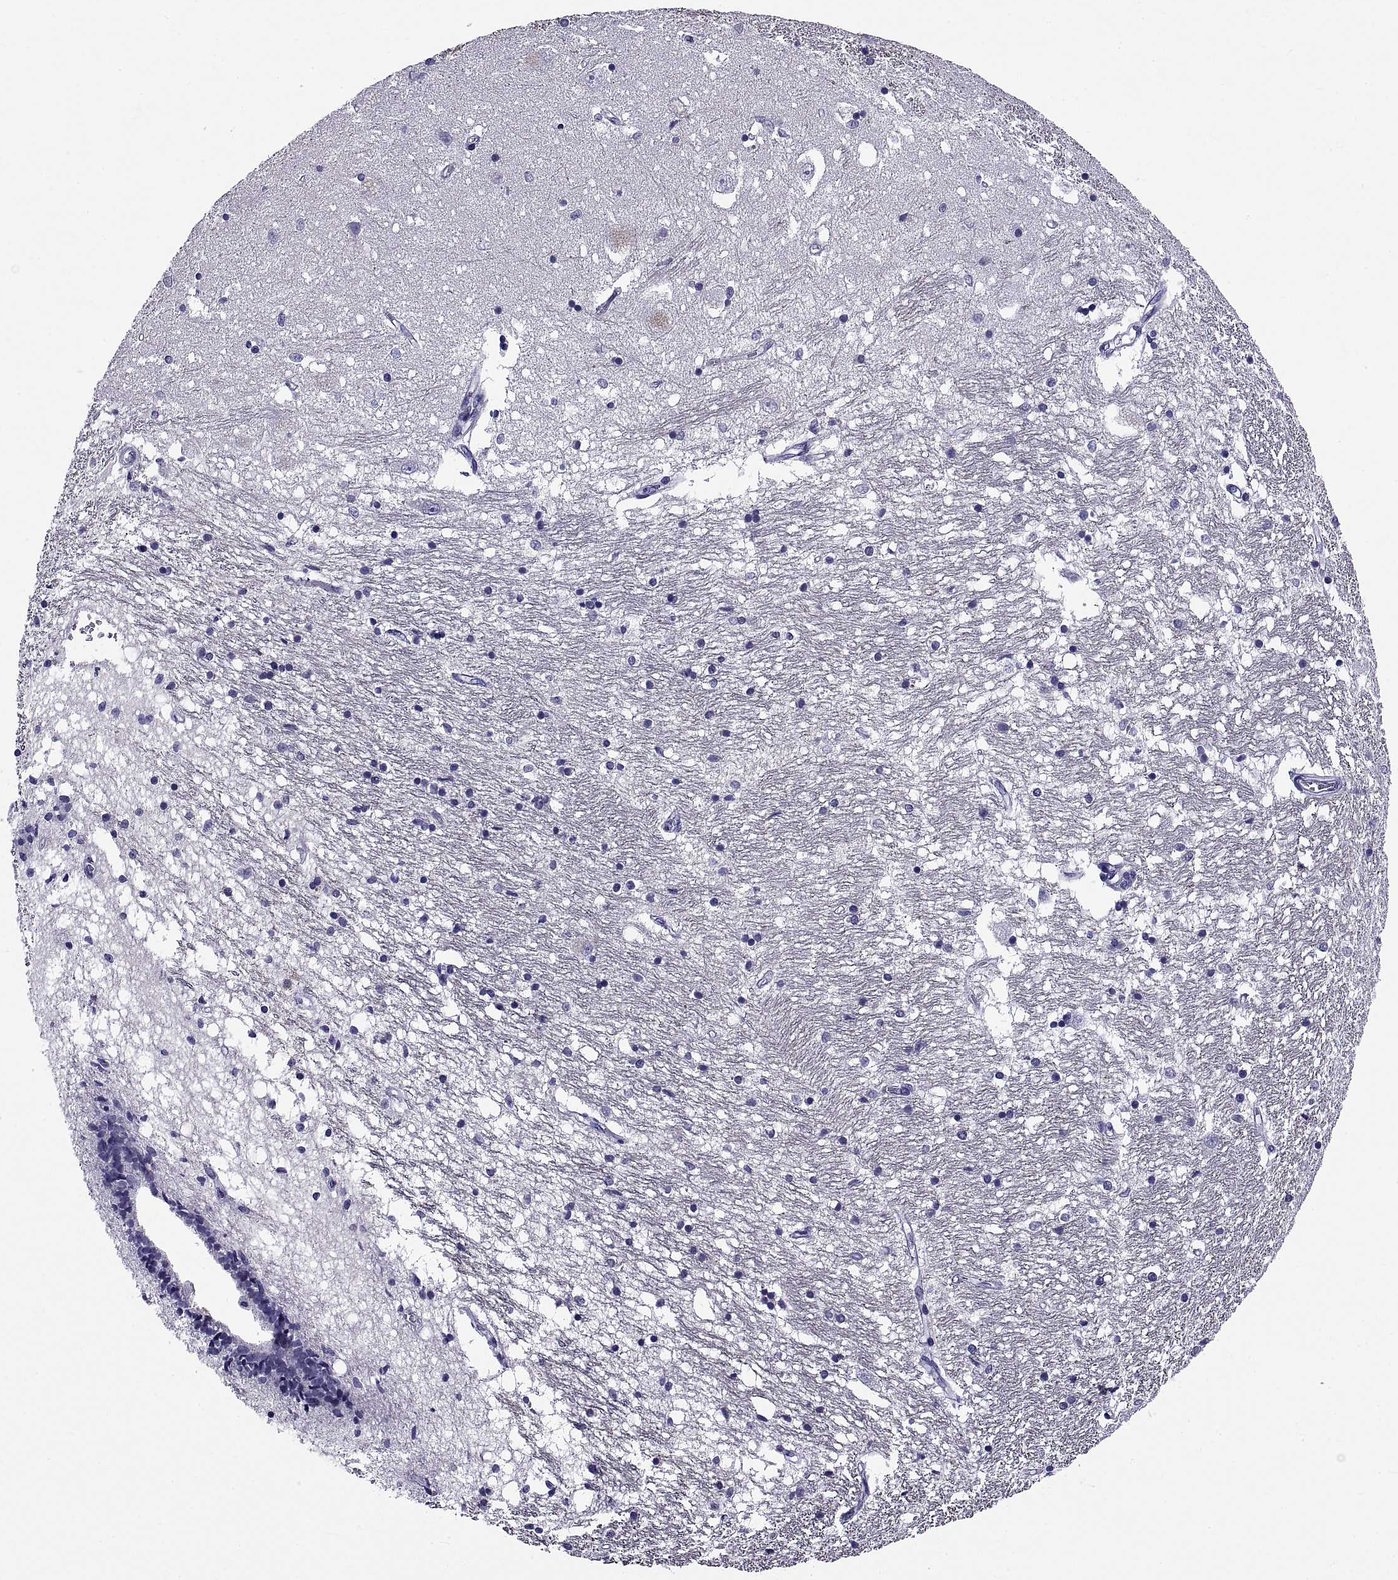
{"staining": {"intensity": "negative", "quantity": "none", "location": "none"}, "tissue": "caudate", "cell_type": "Glial cells", "image_type": "normal", "snomed": [{"axis": "morphology", "description": "Normal tissue, NOS"}, {"axis": "topography", "description": "Lateral ventricle wall"}], "caption": "An immunohistochemistry (IHC) histopathology image of unremarkable caudate is shown. There is no staining in glial cells of caudate.", "gene": "TGFBR3L", "patient": {"sex": "female", "age": 71}}